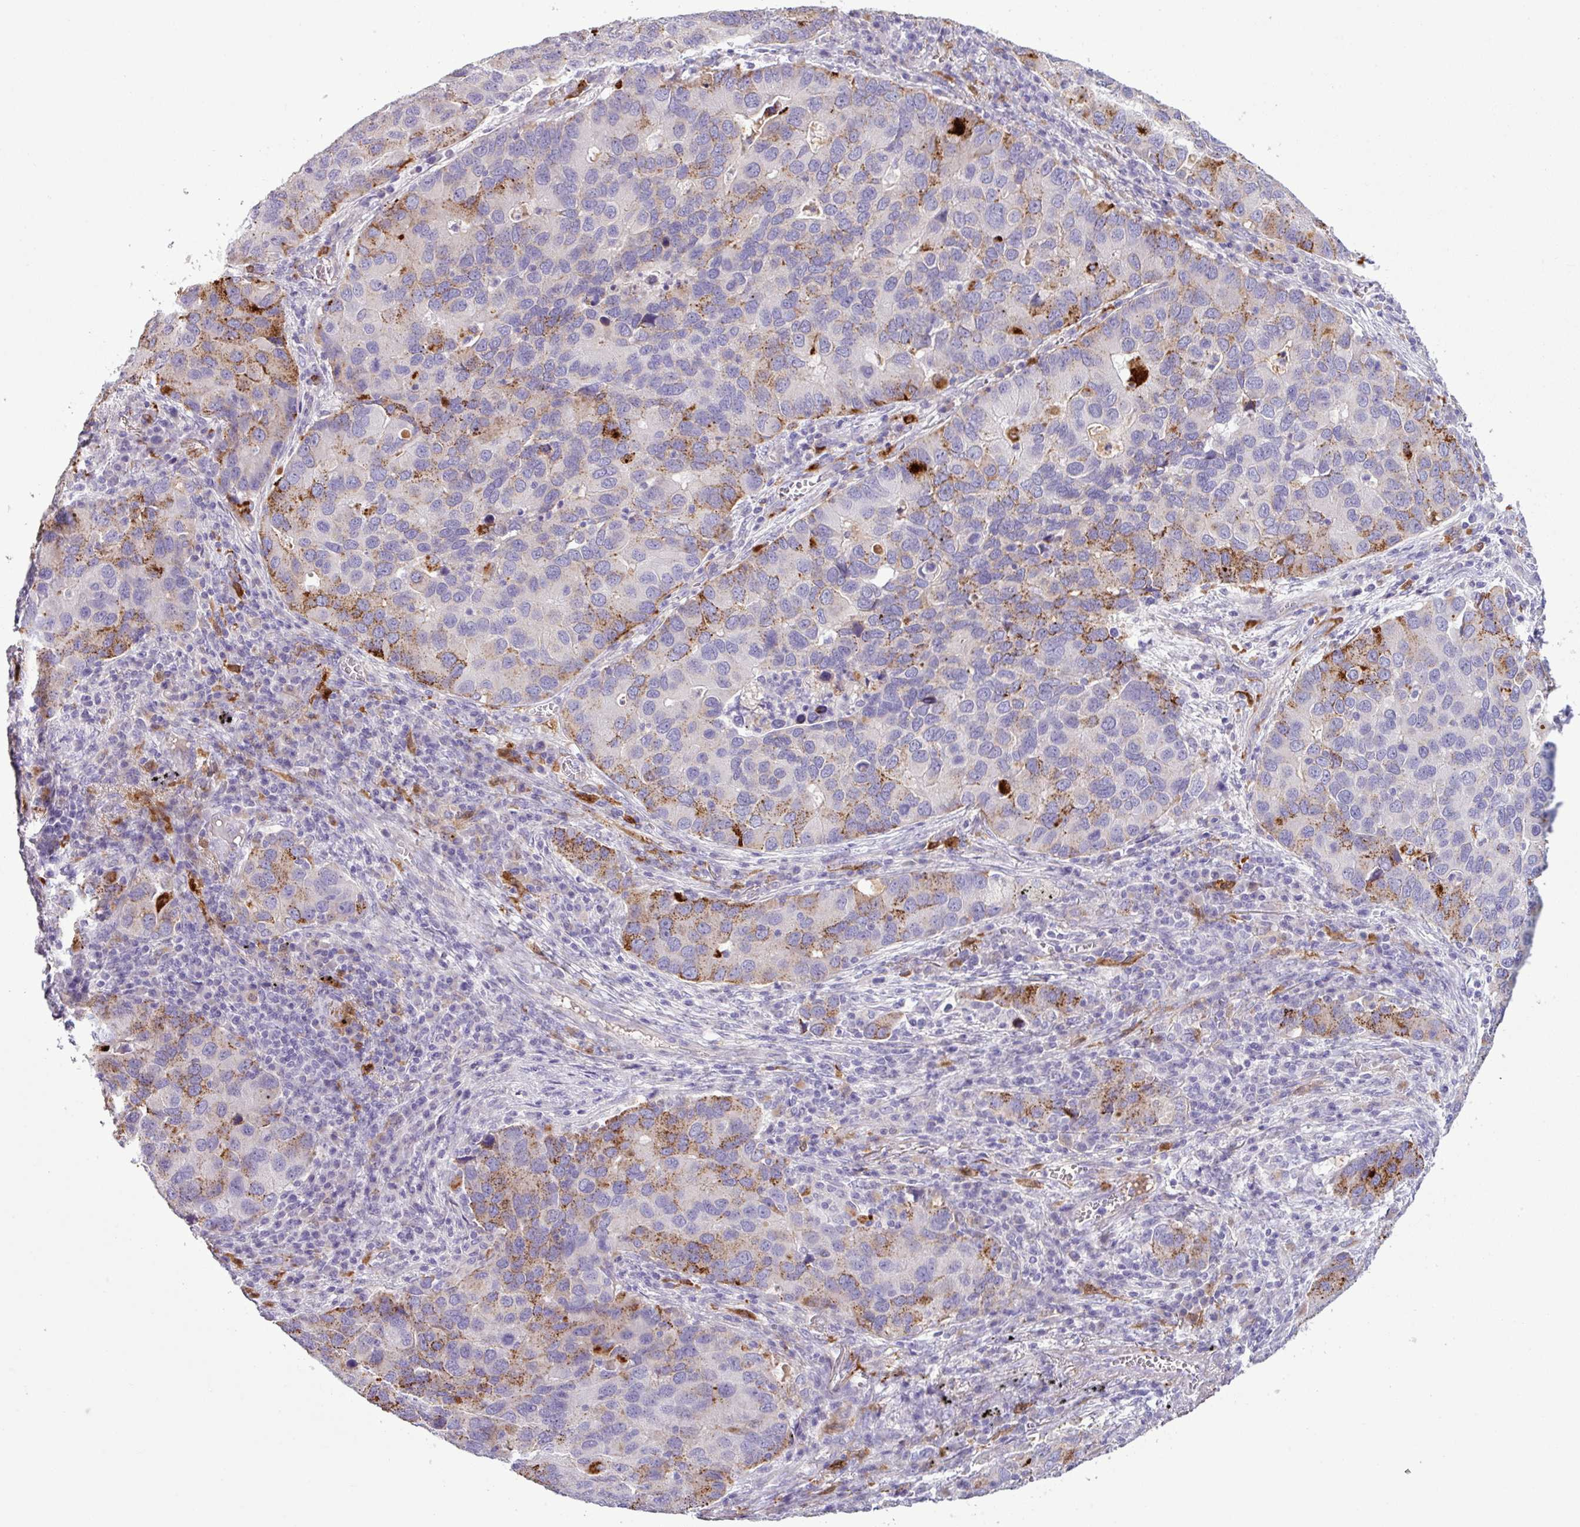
{"staining": {"intensity": "moderate", "quantity": "<25%", "location": "cytoplasmic/membranous"}, "tissue": "lung cancer", "cell_type": "Tumor cells", "image_type": "cancer", "snomed": [{"axis": "morphology", "description": "Aneuploidy"}, {"axis": "morphology", "description": "Adenocarcinoma, NOS"}, {"axis": "topography", "description": "Lymph node"}, {"axis": "topography", "description": "Lung"}], "caption": "Immunohistochemical staining of lung cancer demonstrates moderate cytoplasmic/membranous protein expression in approximately <25% of tumor cells. The staining was performed using DAB, with brown indicating positive protein expression. Nuclei are stained blue with hematoxylin.", "gene": "C4B", "patient": {"sex": "female", "age": 74}}